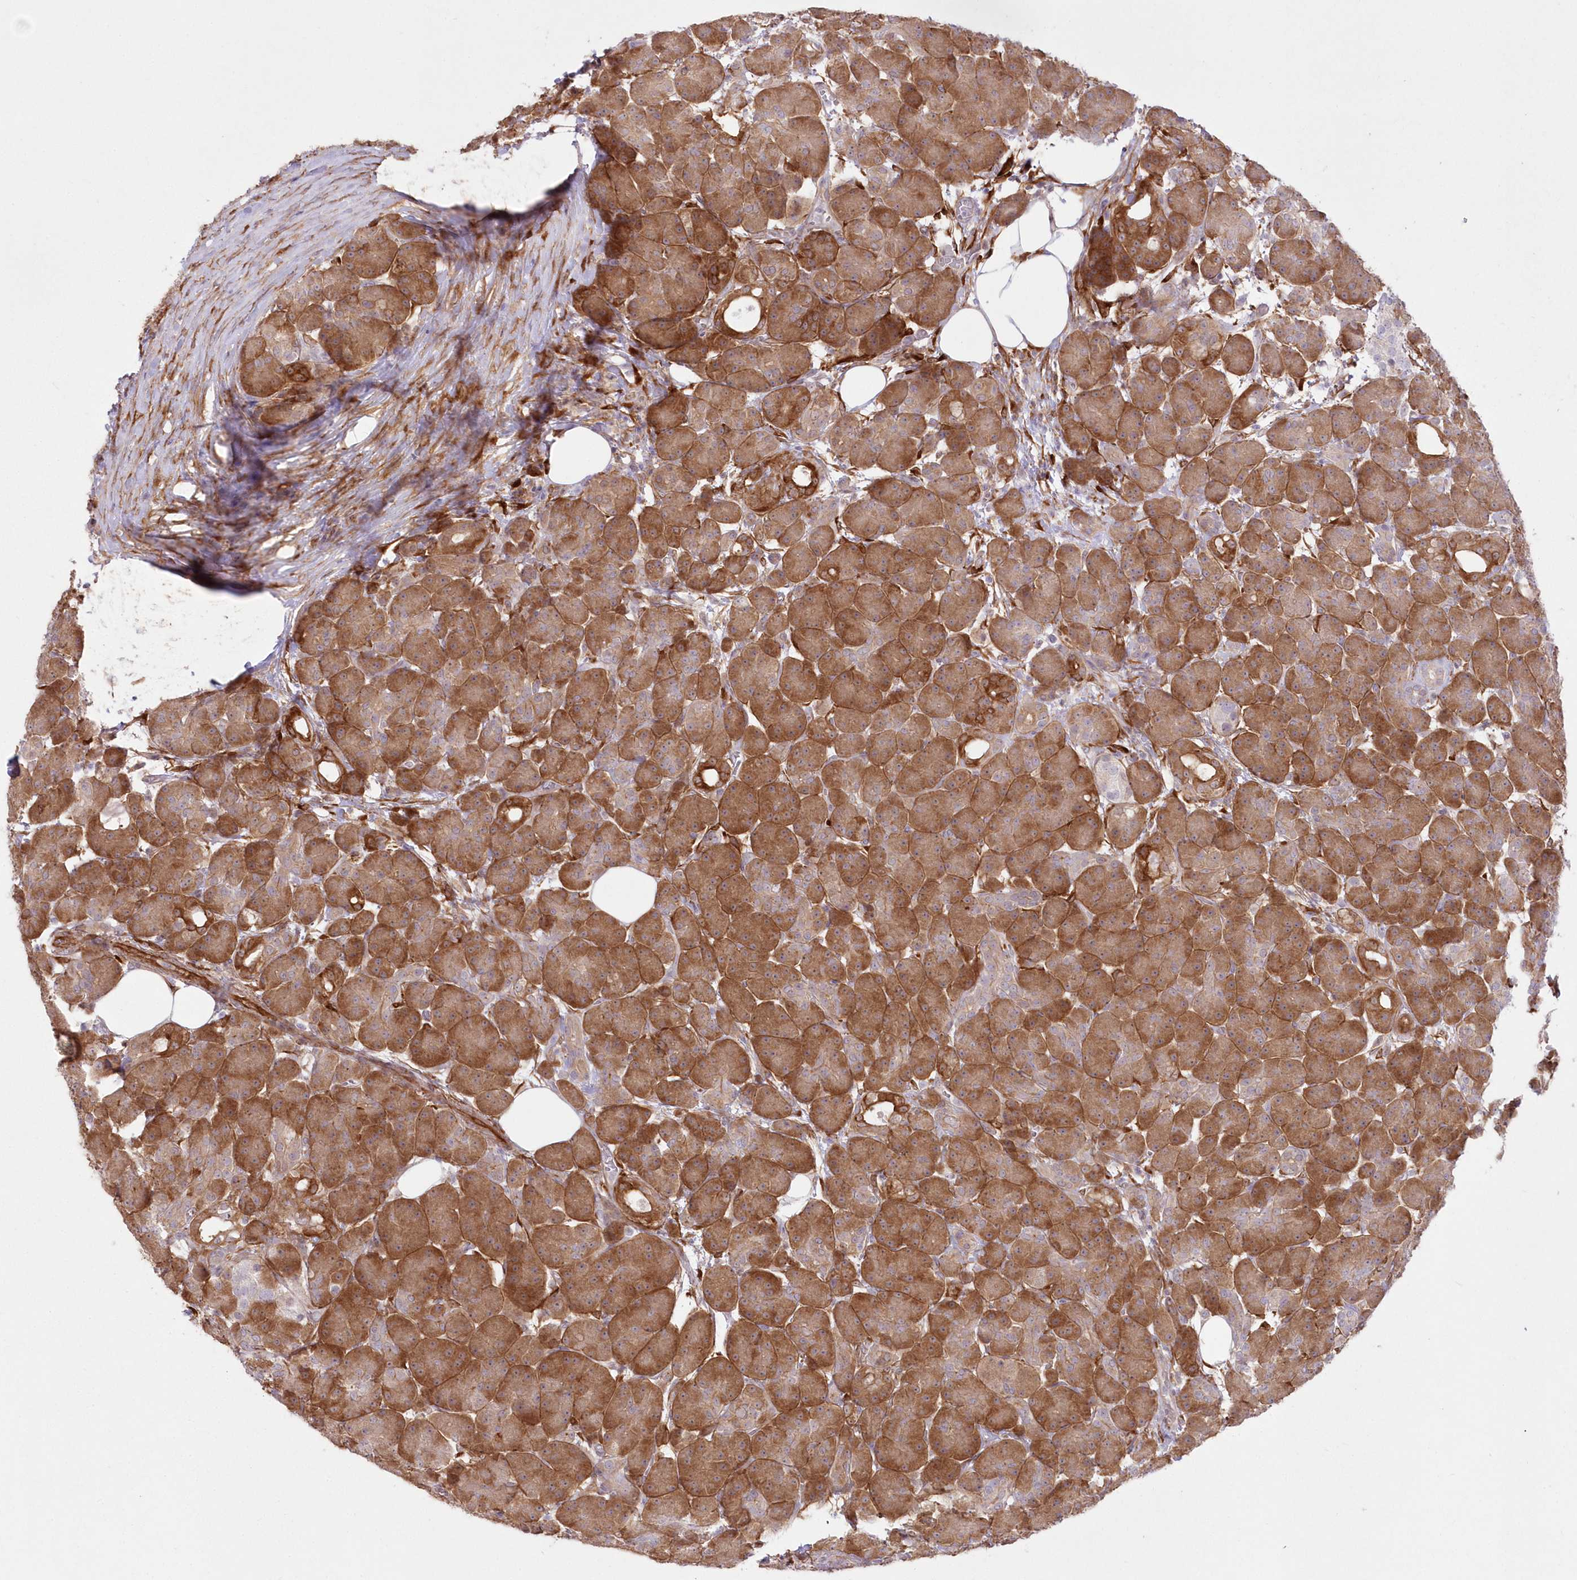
{"staining": {"intensity": "moderate", "quantity": ">75%", "location": "cytoplasmic/membranous"}, "tissue": "pancreas", "cell_type": "Exocrine glandular cells", "image_type": "normal", "snomed": [{"axis": "morphology", "description": "Normal tissue, NOS"}, {"axis": "topography", "description": "Pancreas"}], "caption": "A brown stain labels moderate cytoplasmic/membranous staining of a protein in exocrine glandular cells of normal human pancreas. (DAB = brown stain, brightfield microscopy at high magnification).", "gene": "SH3PXD2B", "patient": {"sex": "male", "age": 63}}